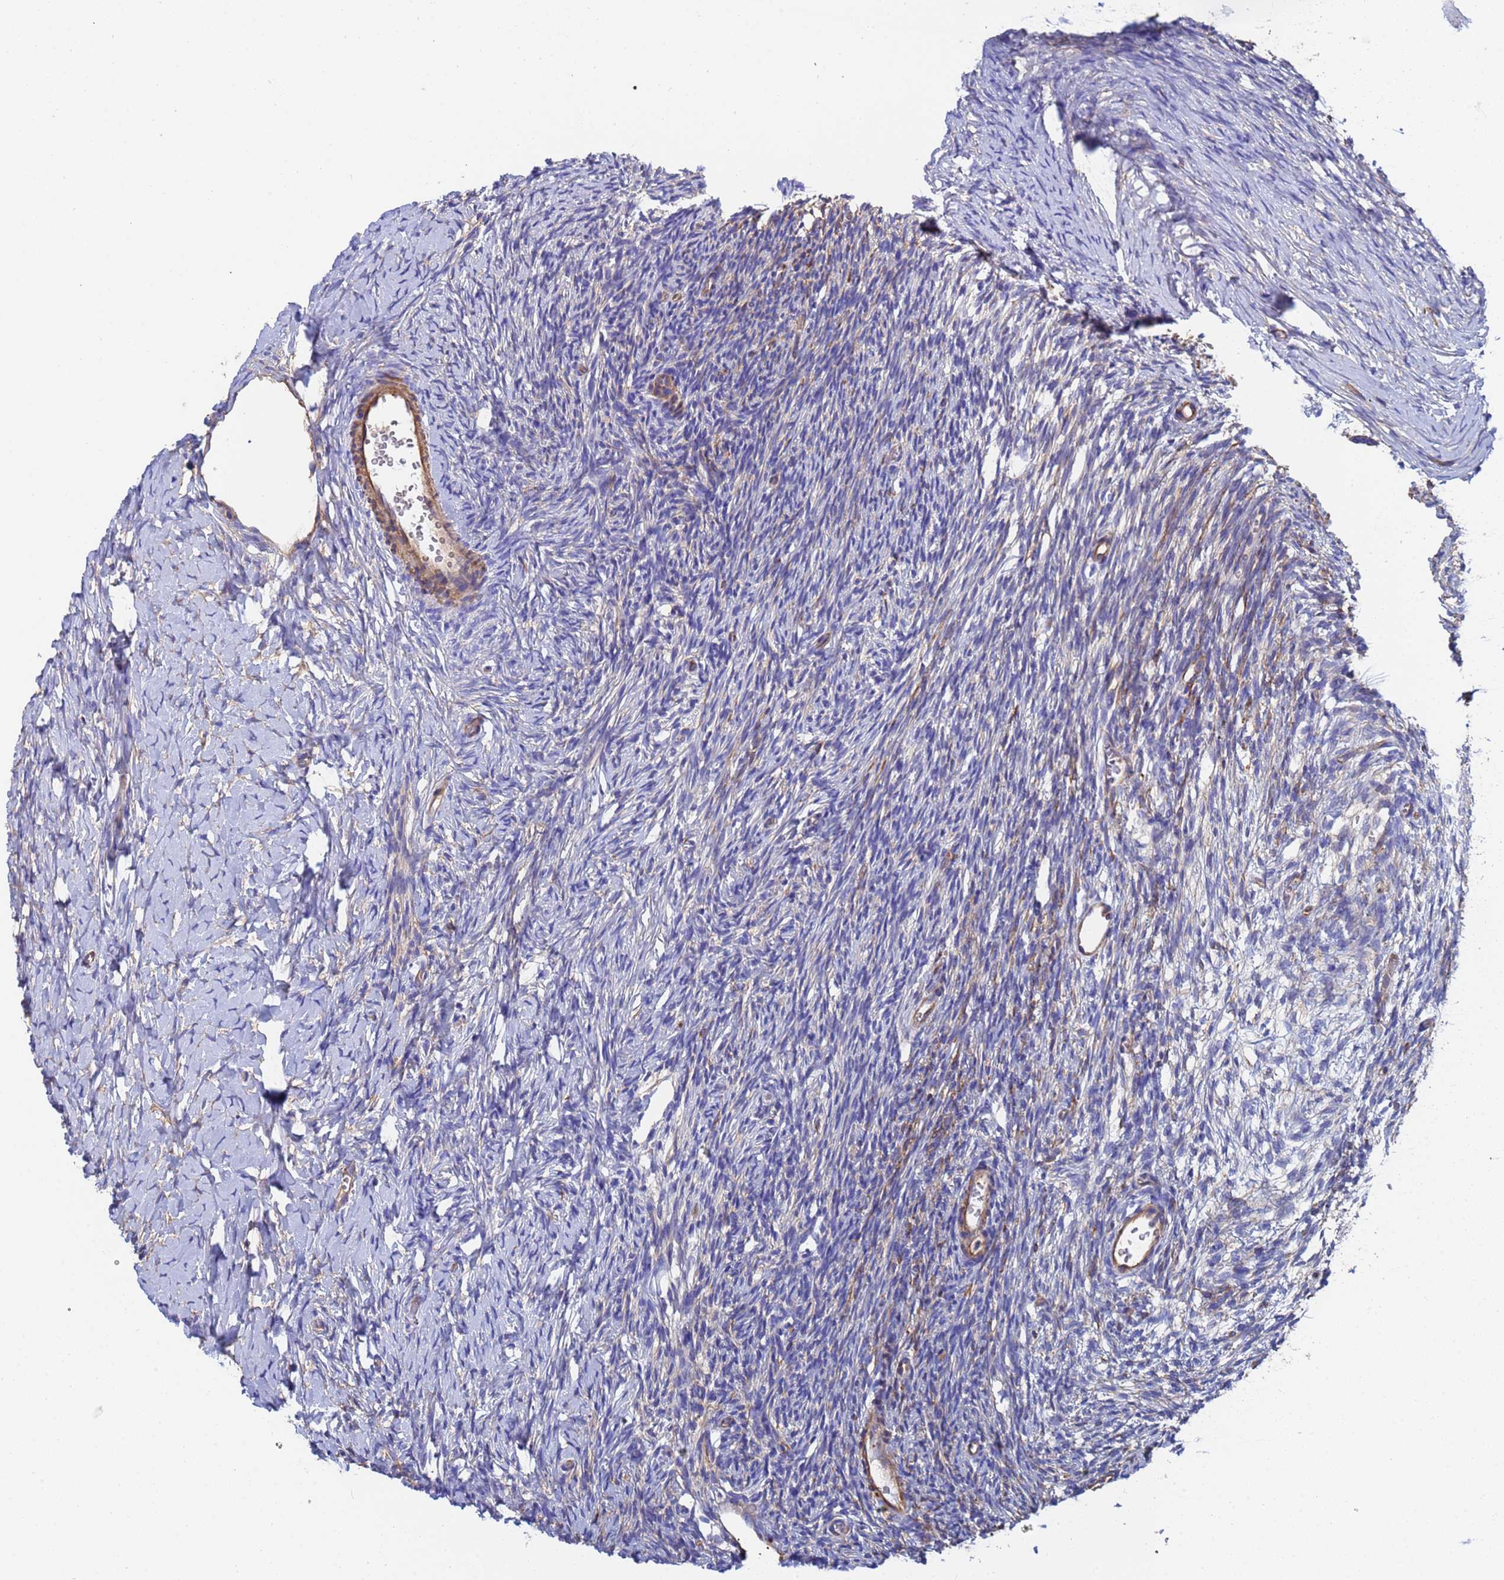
{"staining": {"intensity": "negative", "quantity": "none", "location": "none"}, "tissue": "ovary", "cell_type": "Ovarian stroma cells", "image_type": "normal", "snomed": [{"axis": "morphology", "description": "Normal tissue, NOS"}, {"axis": "topography", "description": "Ovary"}], "caption": "An immunohistochemistry image of benign ovary is shown. There is no staining in ovarian stroma cells of ovary. Brightfield microscopy of IHC stained with DAB (brown) and hematoxylin (blue), captured at high magnification.", "gene": "MYL12A", "patient": {"sex": "female", "age": 39}}